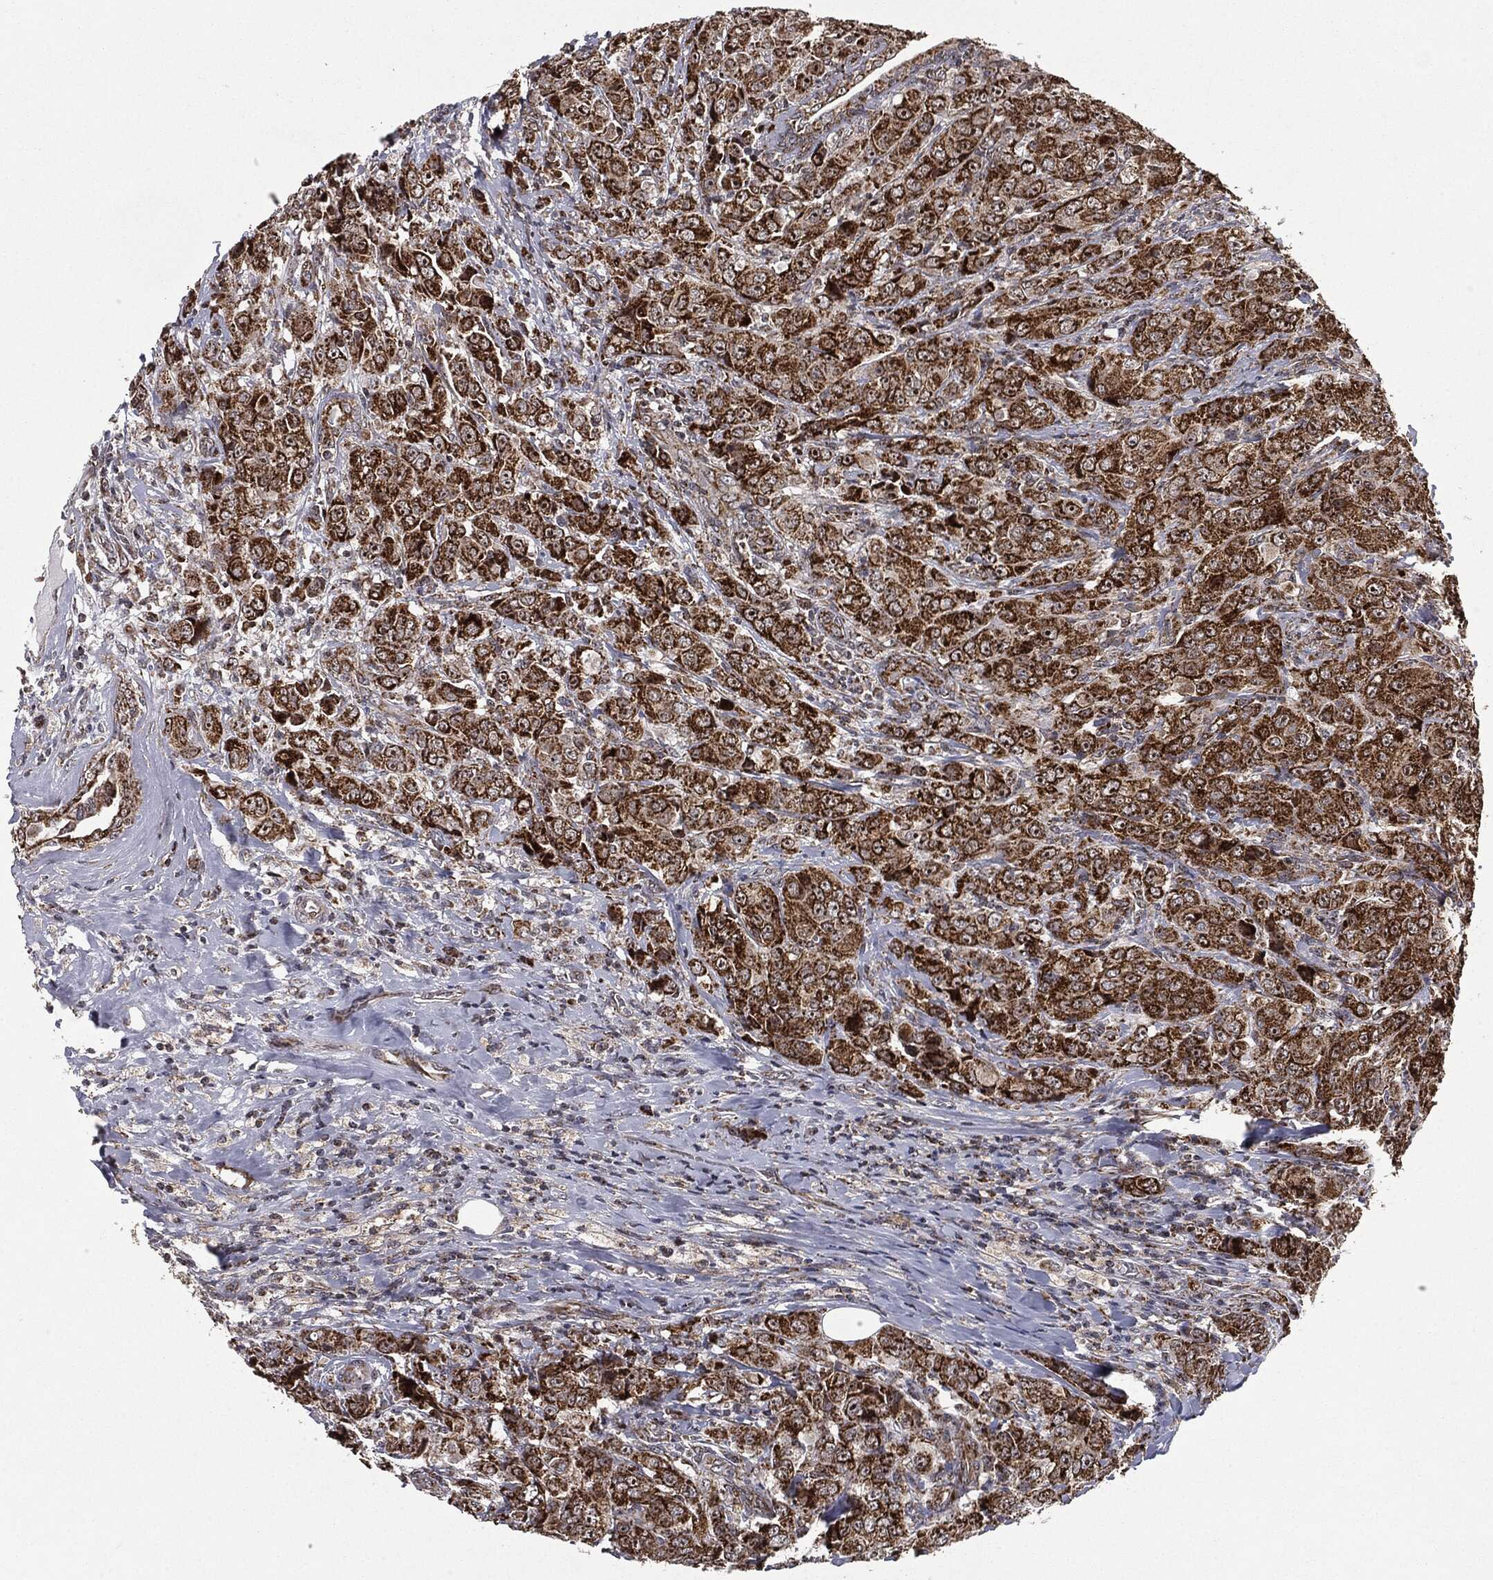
{"staining": {"intensity": "strong", "quantity": ">75%", "location": "cytoplasmic/membranous"}, "tissue": "breast cancer", "cell_type": "Tumor cells", "image_type": "cancer", "snomed": [{"axis": "morphology", "description": "Duct carcinoma"}, {"axis": "topography", "description": "Breast"}], "caption": "Protein analysis of breast cancer tissue demonstrates strong cytoplasmic/membranous positivity in approximately >75% of tumor cells. (DAB (3,3'-diaminobenzidine) = brown stain, brightfield microscopy at high magnification).", "gene": "CHCHD2", "patient": {"sex": "female", "age": 43}}